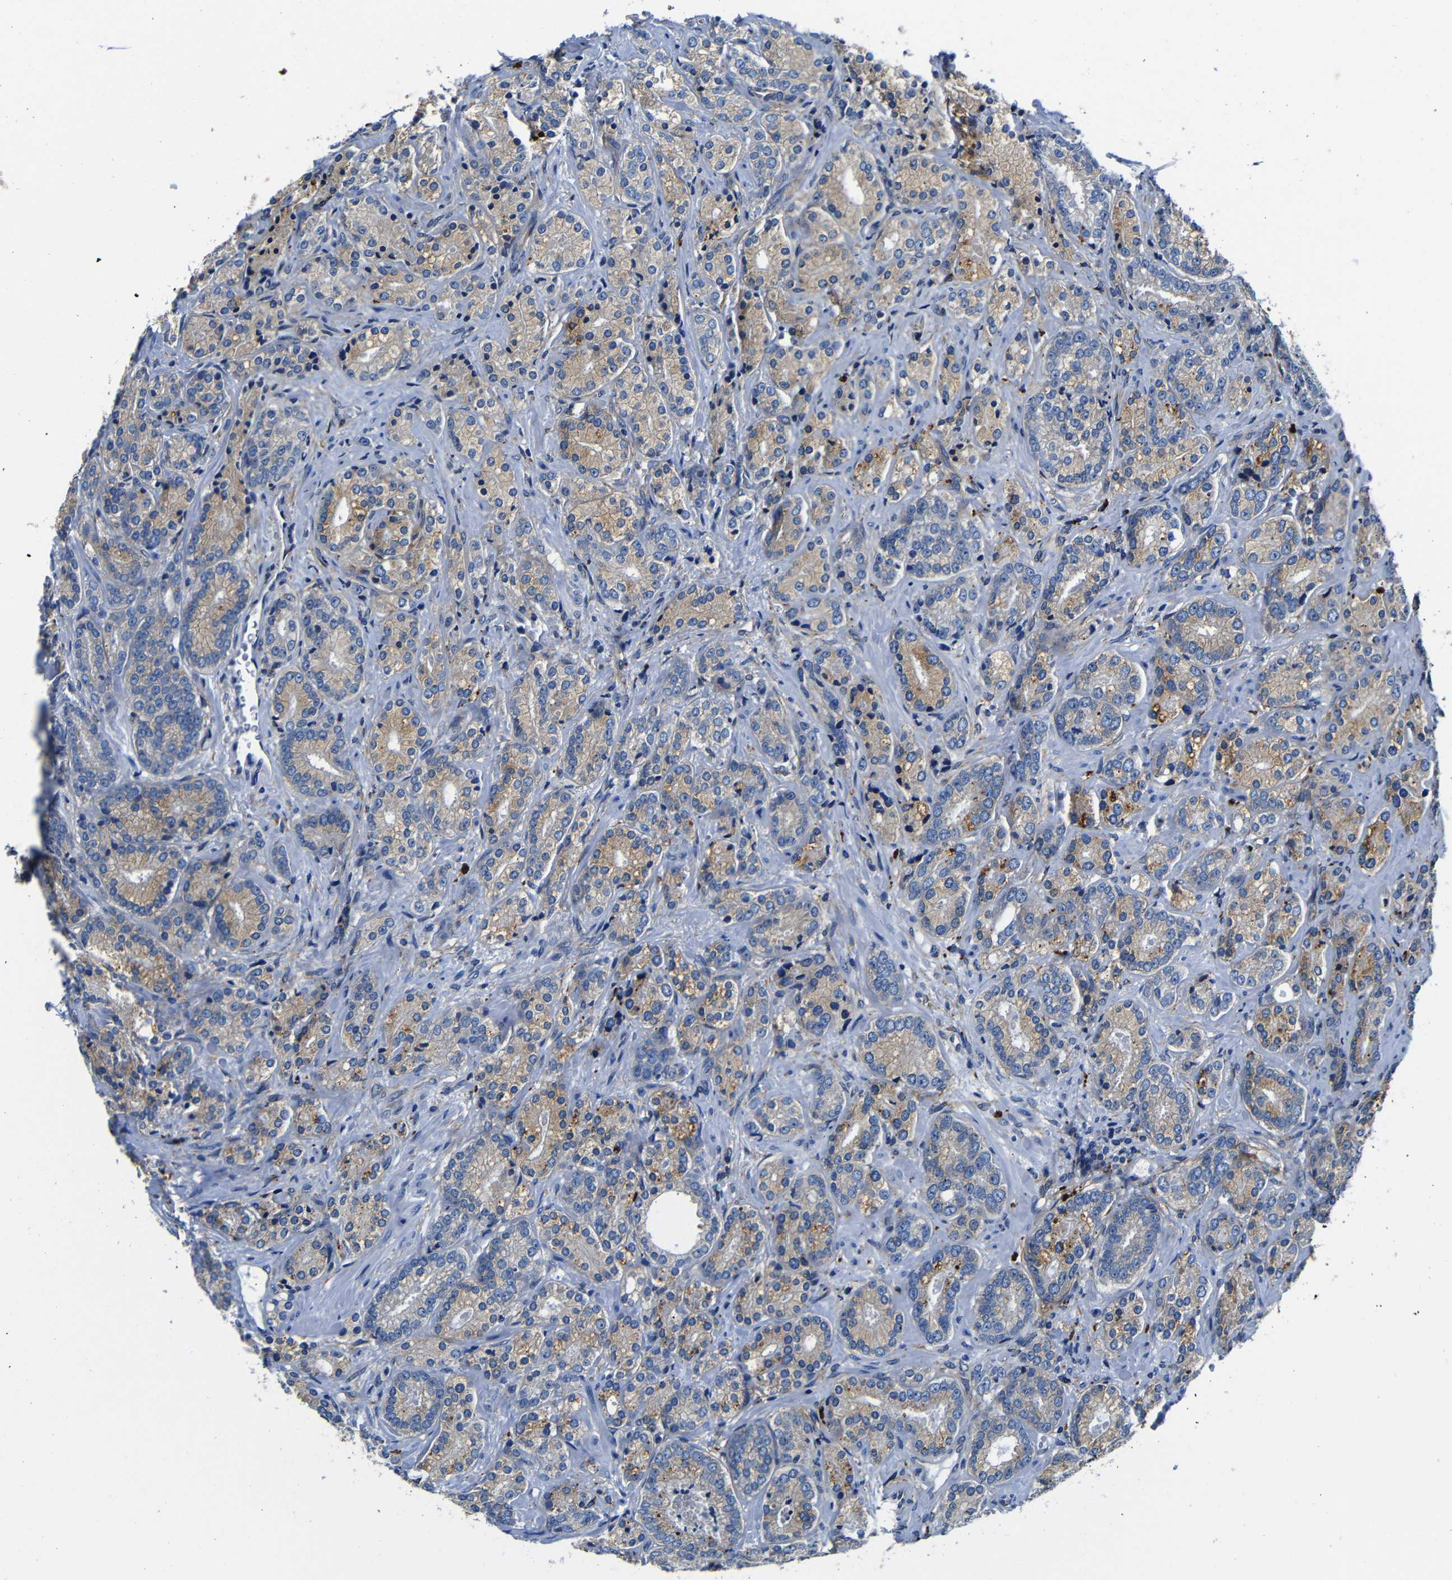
{"staining": {"intensity": "weak", "quantity": ">75%", "location": "cytoplasmic/membranous"}, "tissue": "prostate cancer", "cell_type": "Tumor cells", "image_type": "cancer", "snomed": [{"axis": "morphology", "description": "Adenocarcinoma, High grade"}, {"axis": "topography", "description": "Prostate"}], "caption": "Tumor cells display low levels of weak cytoplasmic/membranous positivity in about >75% of cells in prostate cancer (adenocarcinoma (high-grade)).", "gene": "GIMAP2", "patient": {"sex": "male", "age": 61}}